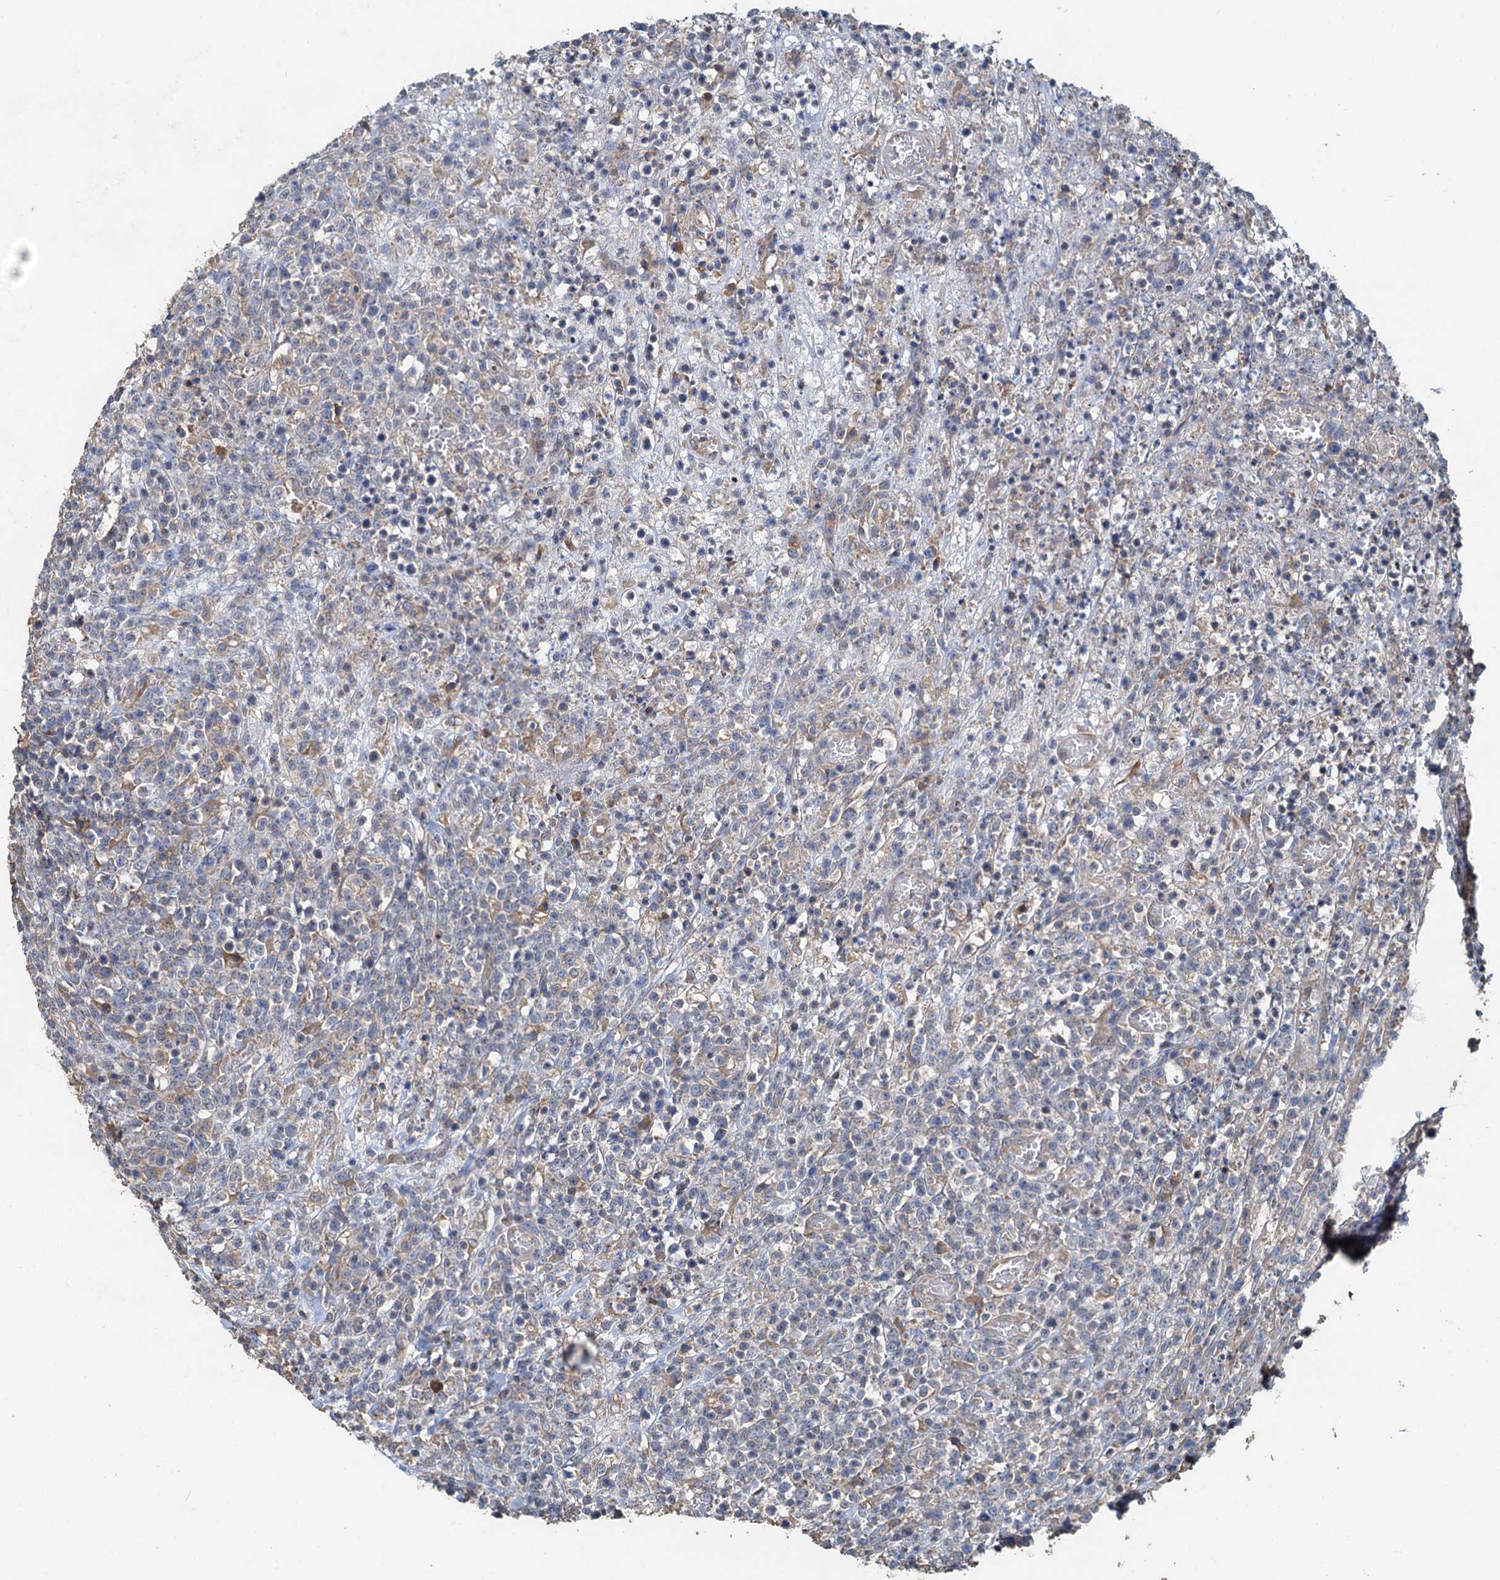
{"staining": {"intensity": "negative", "quantity": "none", "location": "none"}, "tissue": "lymphoma", "cell_type": "Tumor cells", "image_type": "cancer", "snomed": [{"axis": "morphology", "description": "Malignant lymphoma, non-Hodgkin's type, High grade"}, {"axis": "topography", "description": "Colon"}], "caption": "Immunohistochemical staining of lymphoma displays no significant positivity in tumor cells. (Immunohistochemistry, brightfield microscopy, high magnification).", "gene": "HYI", "patient": {"sex": "female", "age": 53}}